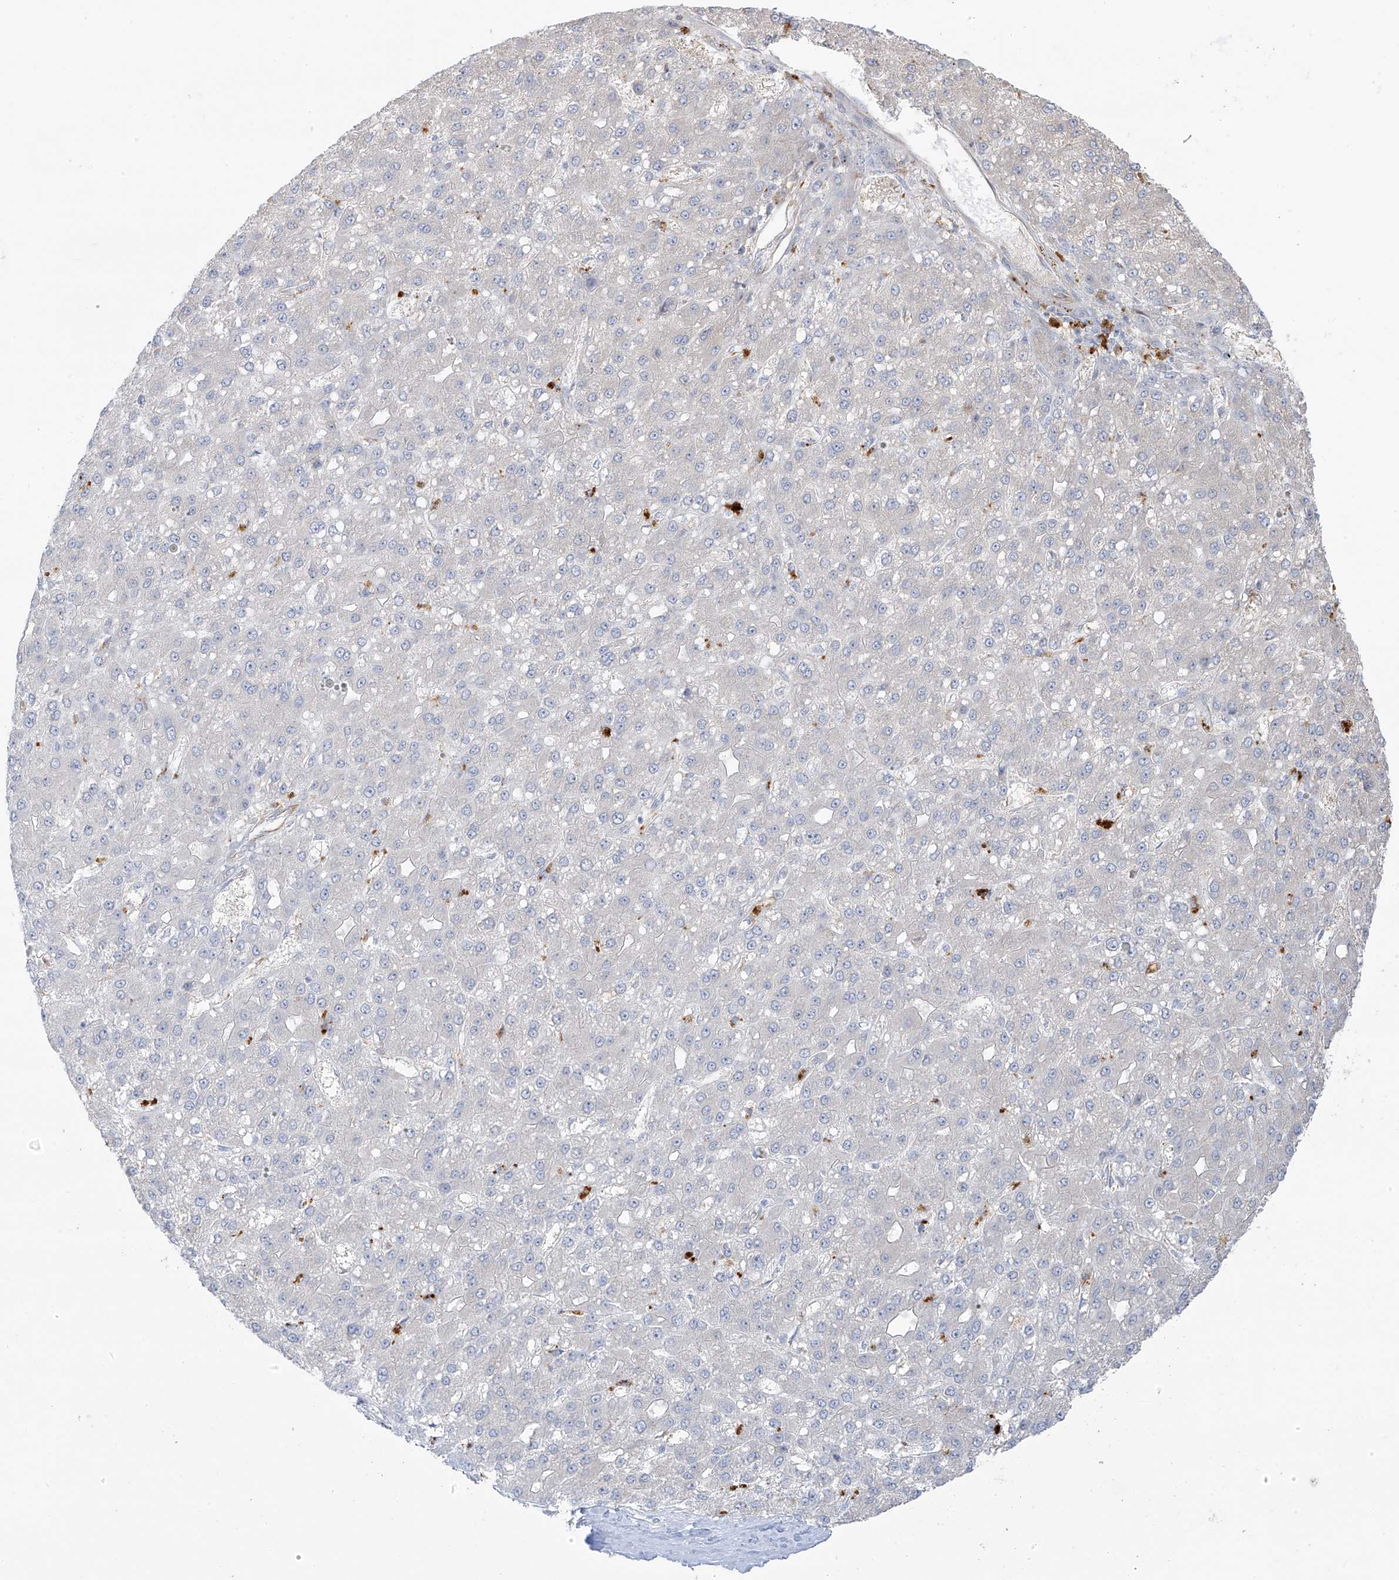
{"staining": {"intensity": "negative", "quantity": "none", "location": "none"}, "tissue": "liver cancer", "cell_type": "Tumor cells", "image_type": "cancer", "snomed": [{"axis": "morphology", "description": "Carcinoma, Hepatocellular, NOS"}, {"axis": "topography", "description": "Liver"}], "caption": "A micrograph of liver hepatocellular carcinoma stained for a protein displays no brown staining in tumor cells.", "gene": "TAL2", "patient": {"sex": "male", "age": 67}}